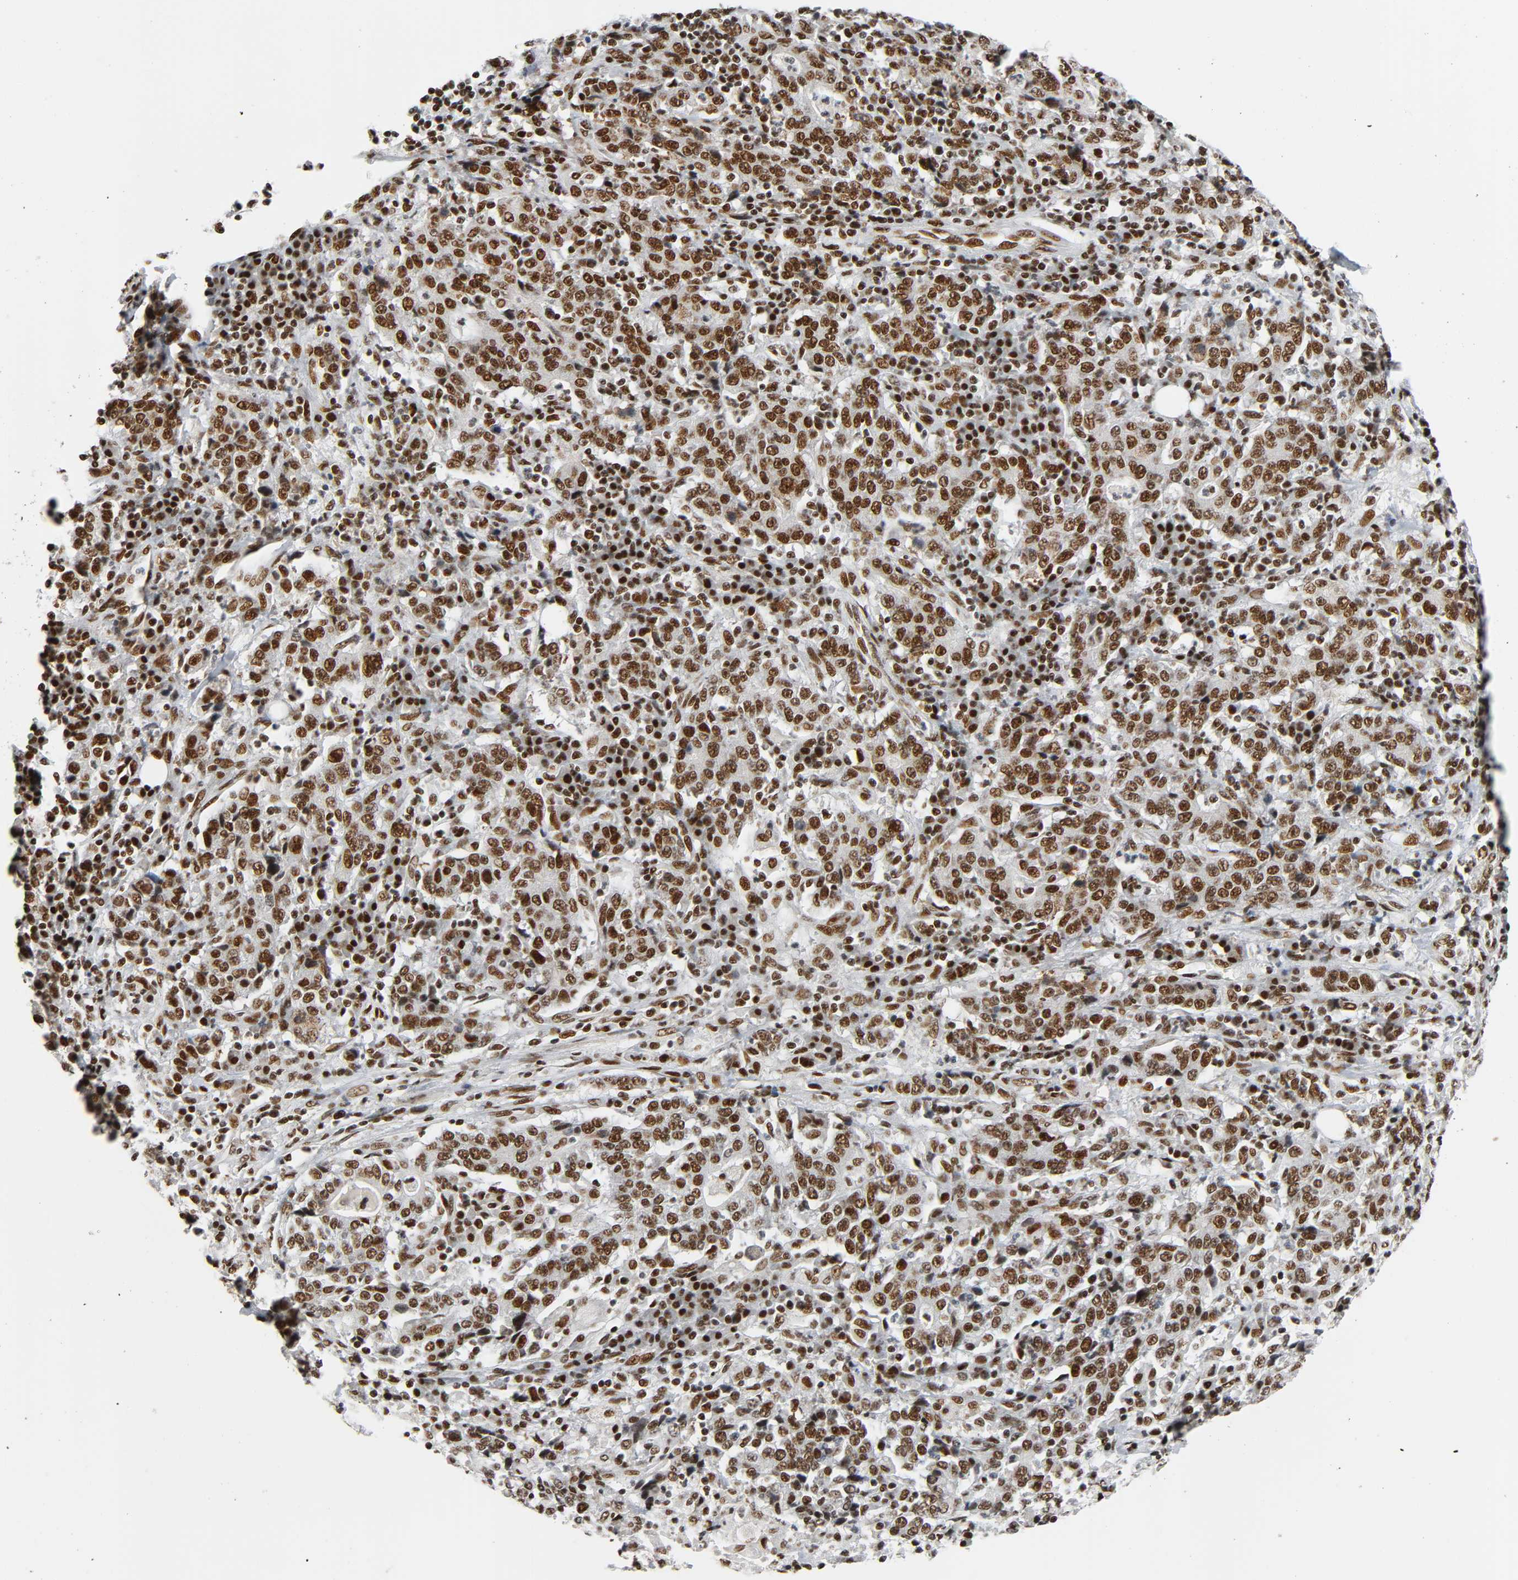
{"staining": {"intensity": "strong", "quantity": ">75%", "location": "nuclear"}, "tissue": "stomach cancer", "cell_type": "Tumor cells", "image_type": "cancer", "snomed": [{"axis": "morphology", "description": "Normal tissue, NOS"}, {"axis": "morphology", "description": "Adenocarcinoma, NOS"}, {"axis": "topography", "description": "Stomach, upper"}, {"axis": "topography", "description": "Stomach"}], "caption": "Strong nuclear protein staining is appreciated in about >75% of tumor cells in stomach cancer (adenocarcinoma). (DAB (3,3'-diaminobenzidine) IHC, brown staining for protein, blue staining for nuclei).", "gene": "CDK9", "patient": {"sex": "male", "age": 59}}